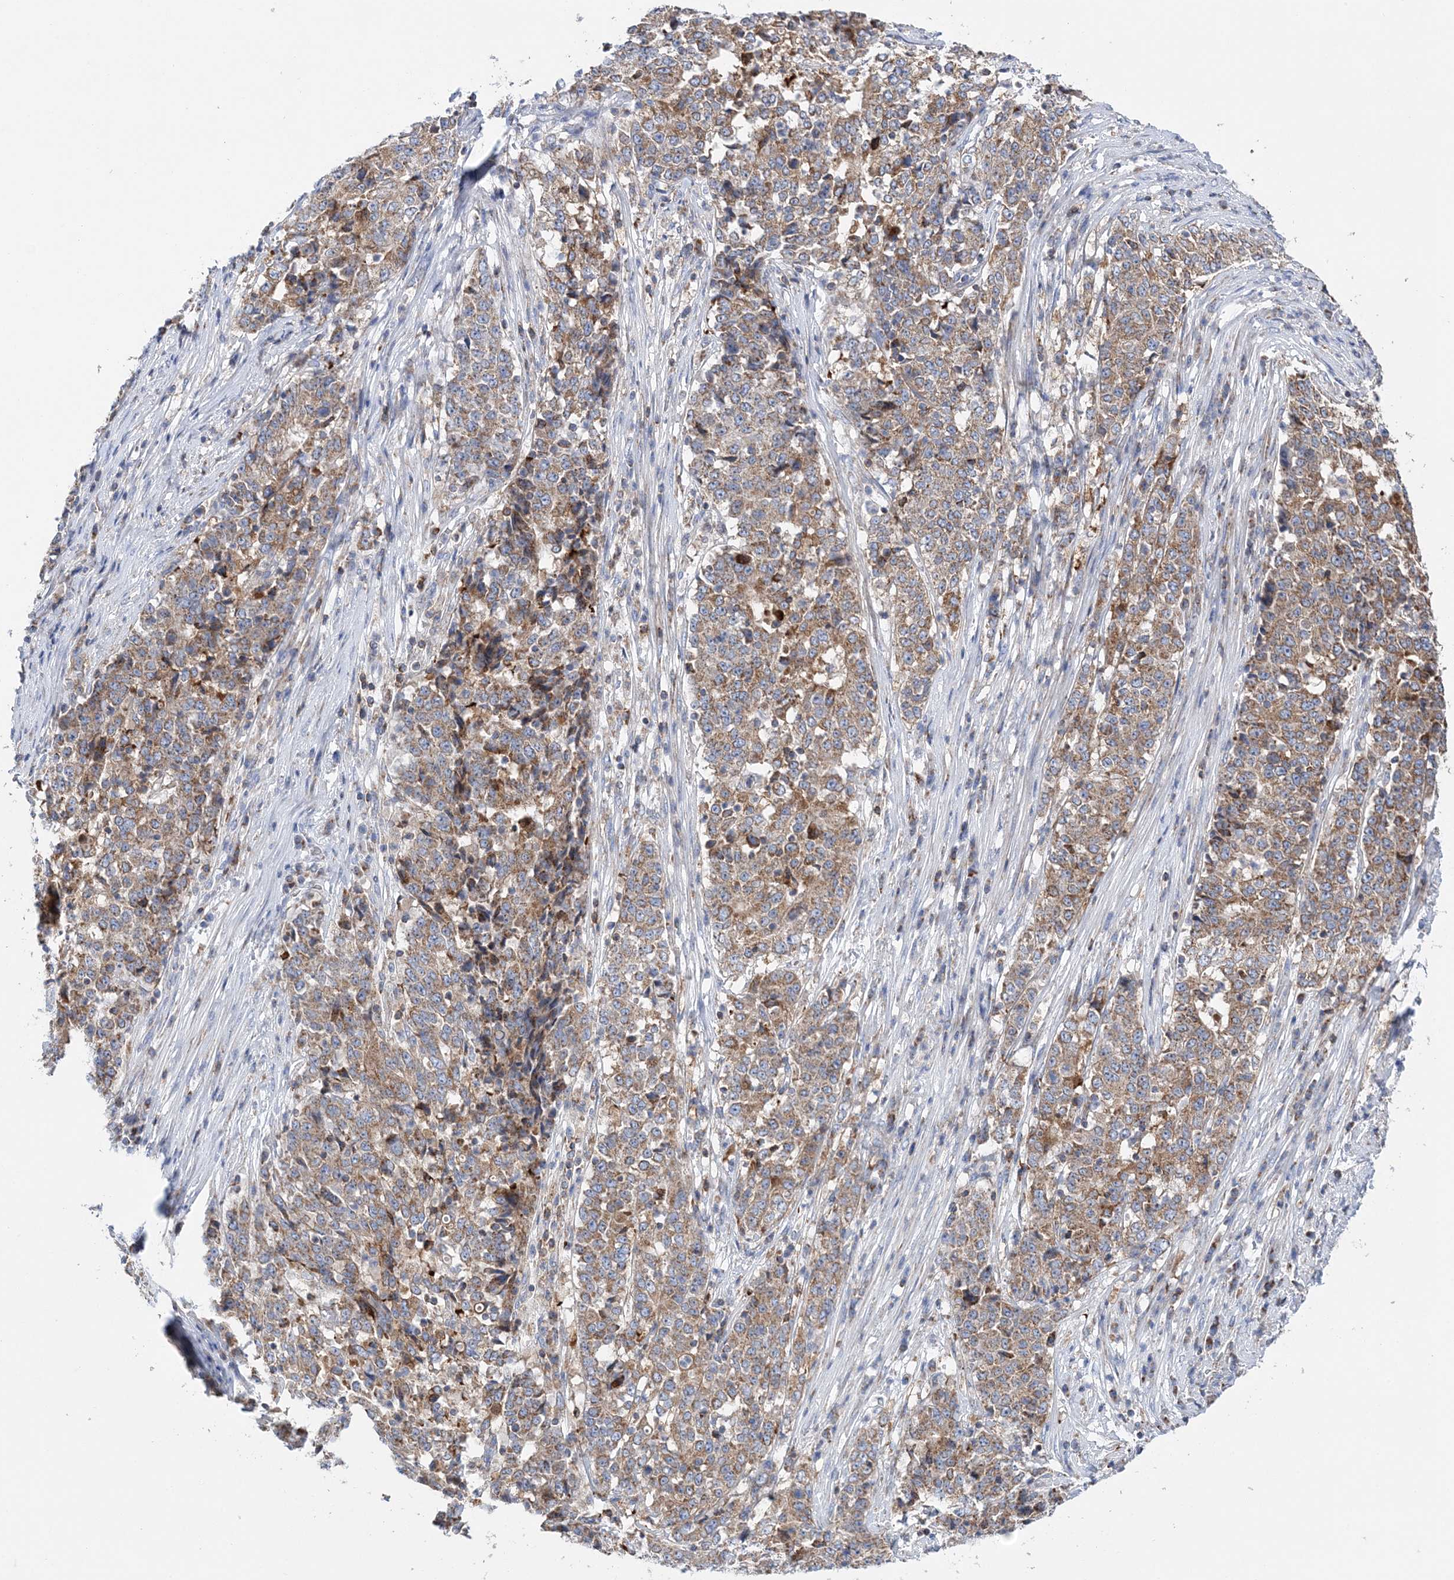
{"staining": {"intensity": "moderate", "quantity": ">75%", "location": "cytoplasmic/membranous"}, "tissue": "stomach cancer", "cell_type": "Tumor cells", "image_type": "cancer", "snomed": [{"axis": "morphology", "description": "Adenocarcinoma, NOS"}, {"axis": "topography", "description": "Stomach"}], "caption": "Tumor cells exhibit medium levels of moderate cytoplasmic/membranous positivity in about >75% of cells in human adenocarcinoma (stomach).", "gene": "TTC32", "patient": {"sex": "male", "age": 59}}